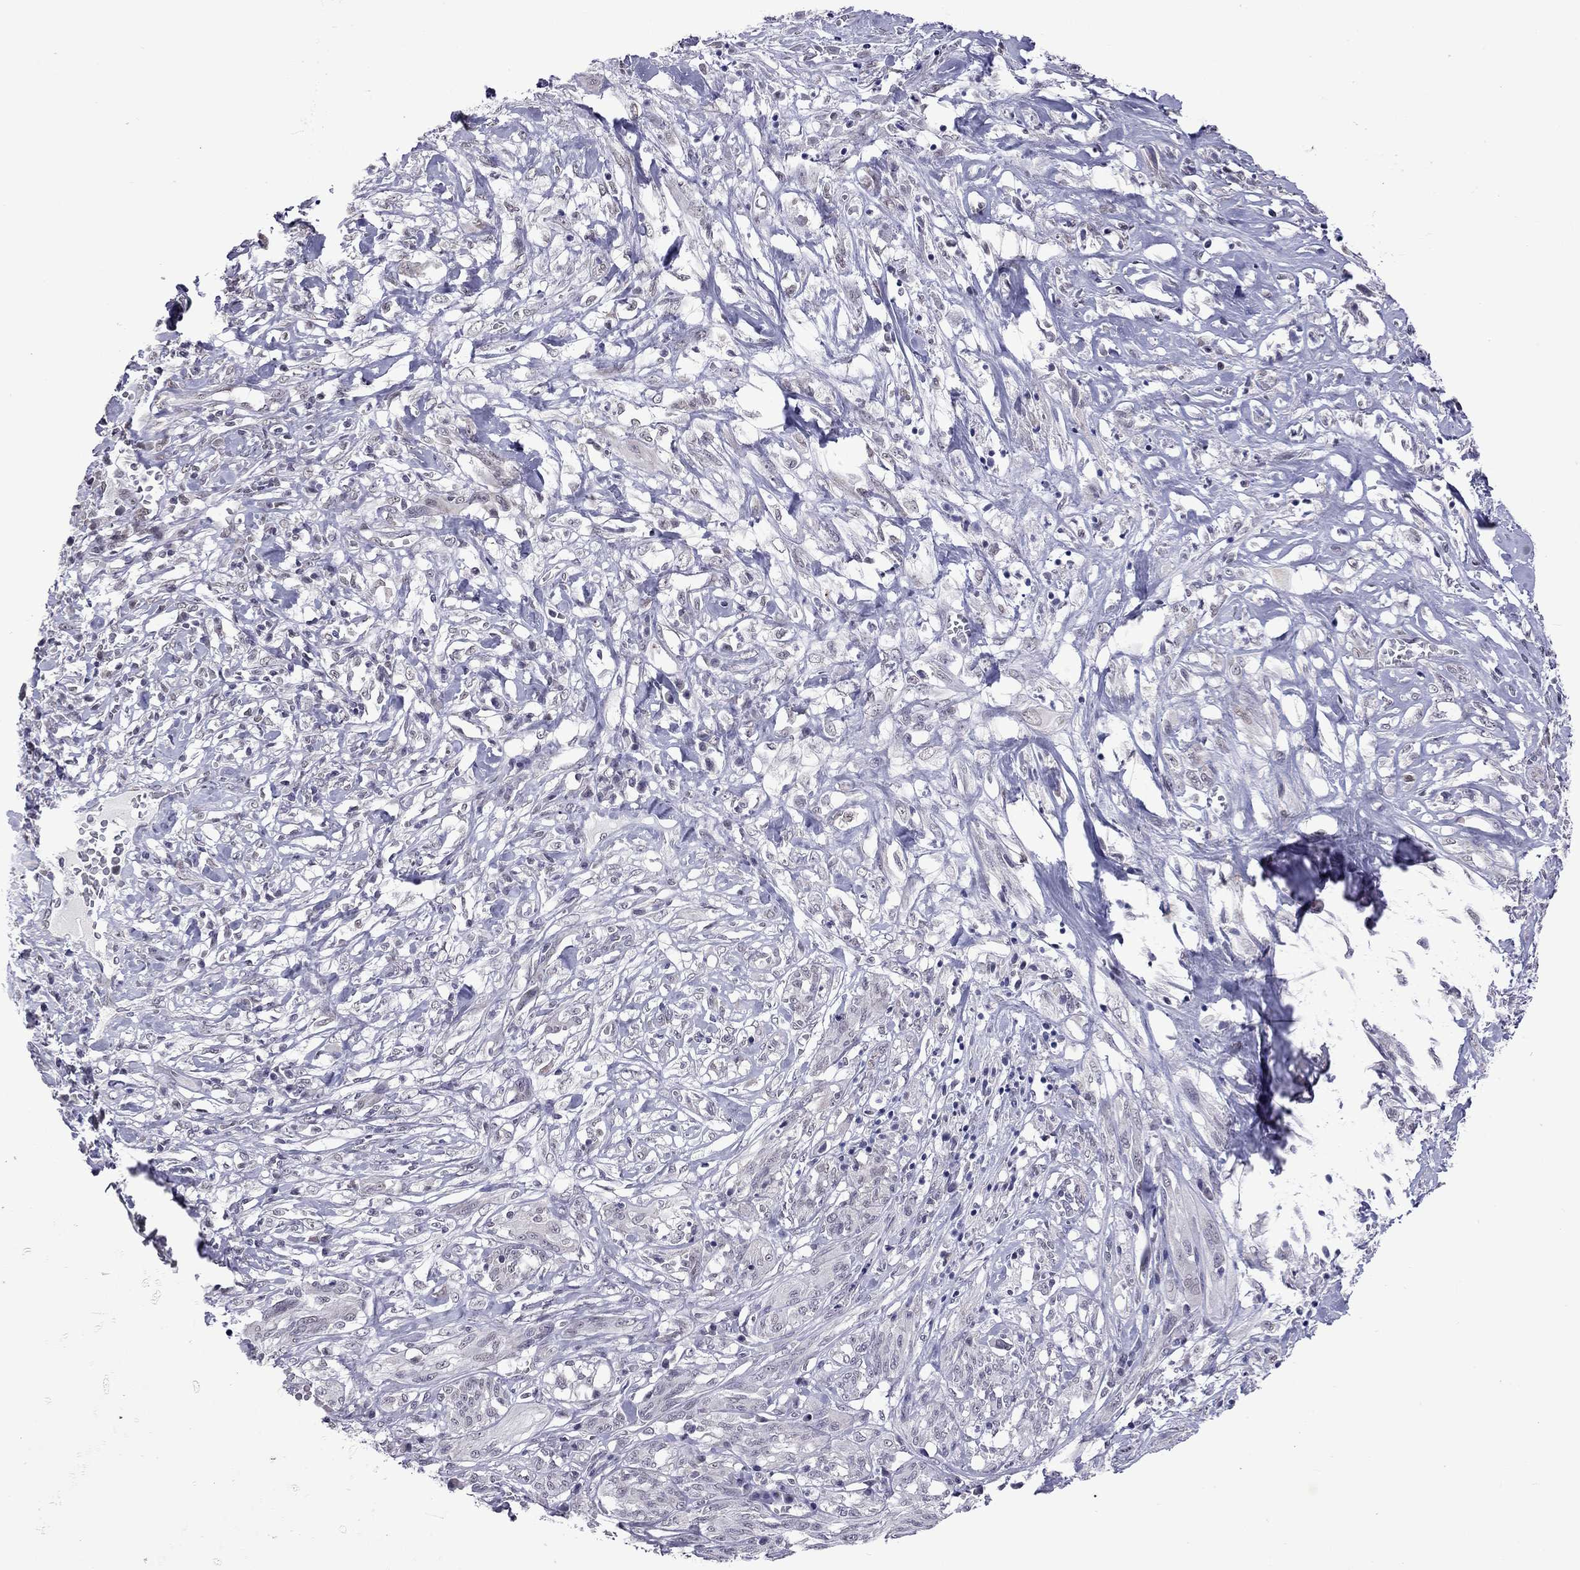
{"staining": {"intensity": "negative", "quantity": "none", "location": "none"}, "tissue": "melanoma", "cell_type": "Tumor cells", "image_type": "cancer", "snomed": [{"axis": "morphology", "description": "Malignant melanoma, NOS"}, {"axis": "topography", "description": "Skin"}], "caption": "Melanoma was stained to show a protein in brown. There is no significant staining in tumor cells.", "gene": "PPP1R3A", "patient": {"sex": "female", "age": 91}}